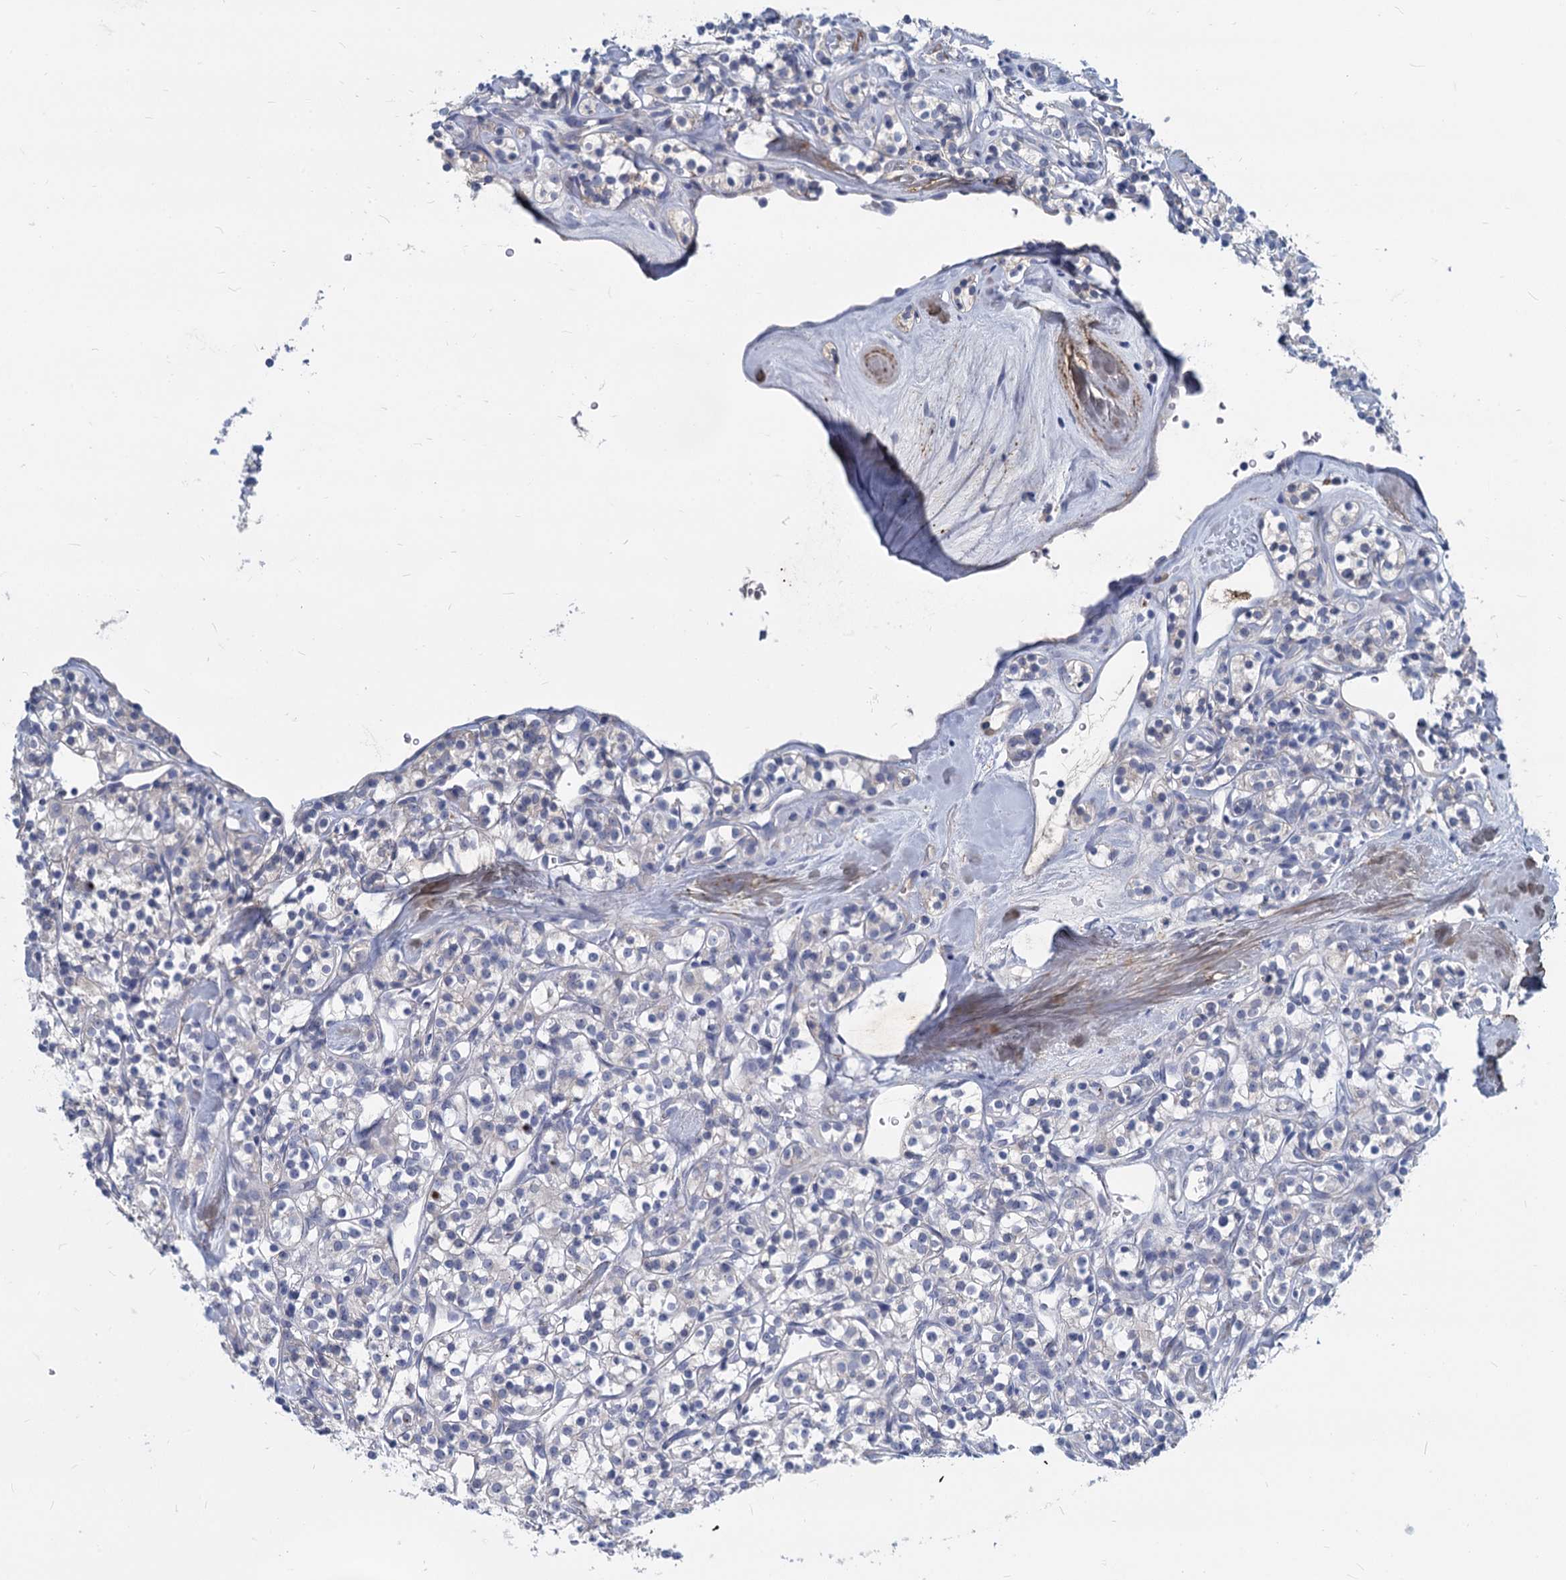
{"staining": {"intensity": "negative", "quantity": "none", "location": "none"}, "tissue": "renal cancer", "cell_type": "Tumor cells", "image_type": "cancer", "snomed": [{"axis": "morphology", "description": "Adenocarcinoma, NOS"}, {"axis": "topography", "description": "Kidney"}], "caption": "The histopathology image shows no significant expression in tumor cells of renal cancer.", "gene": "GSTM3", "patient": {"sex": "male", "age": 77}}